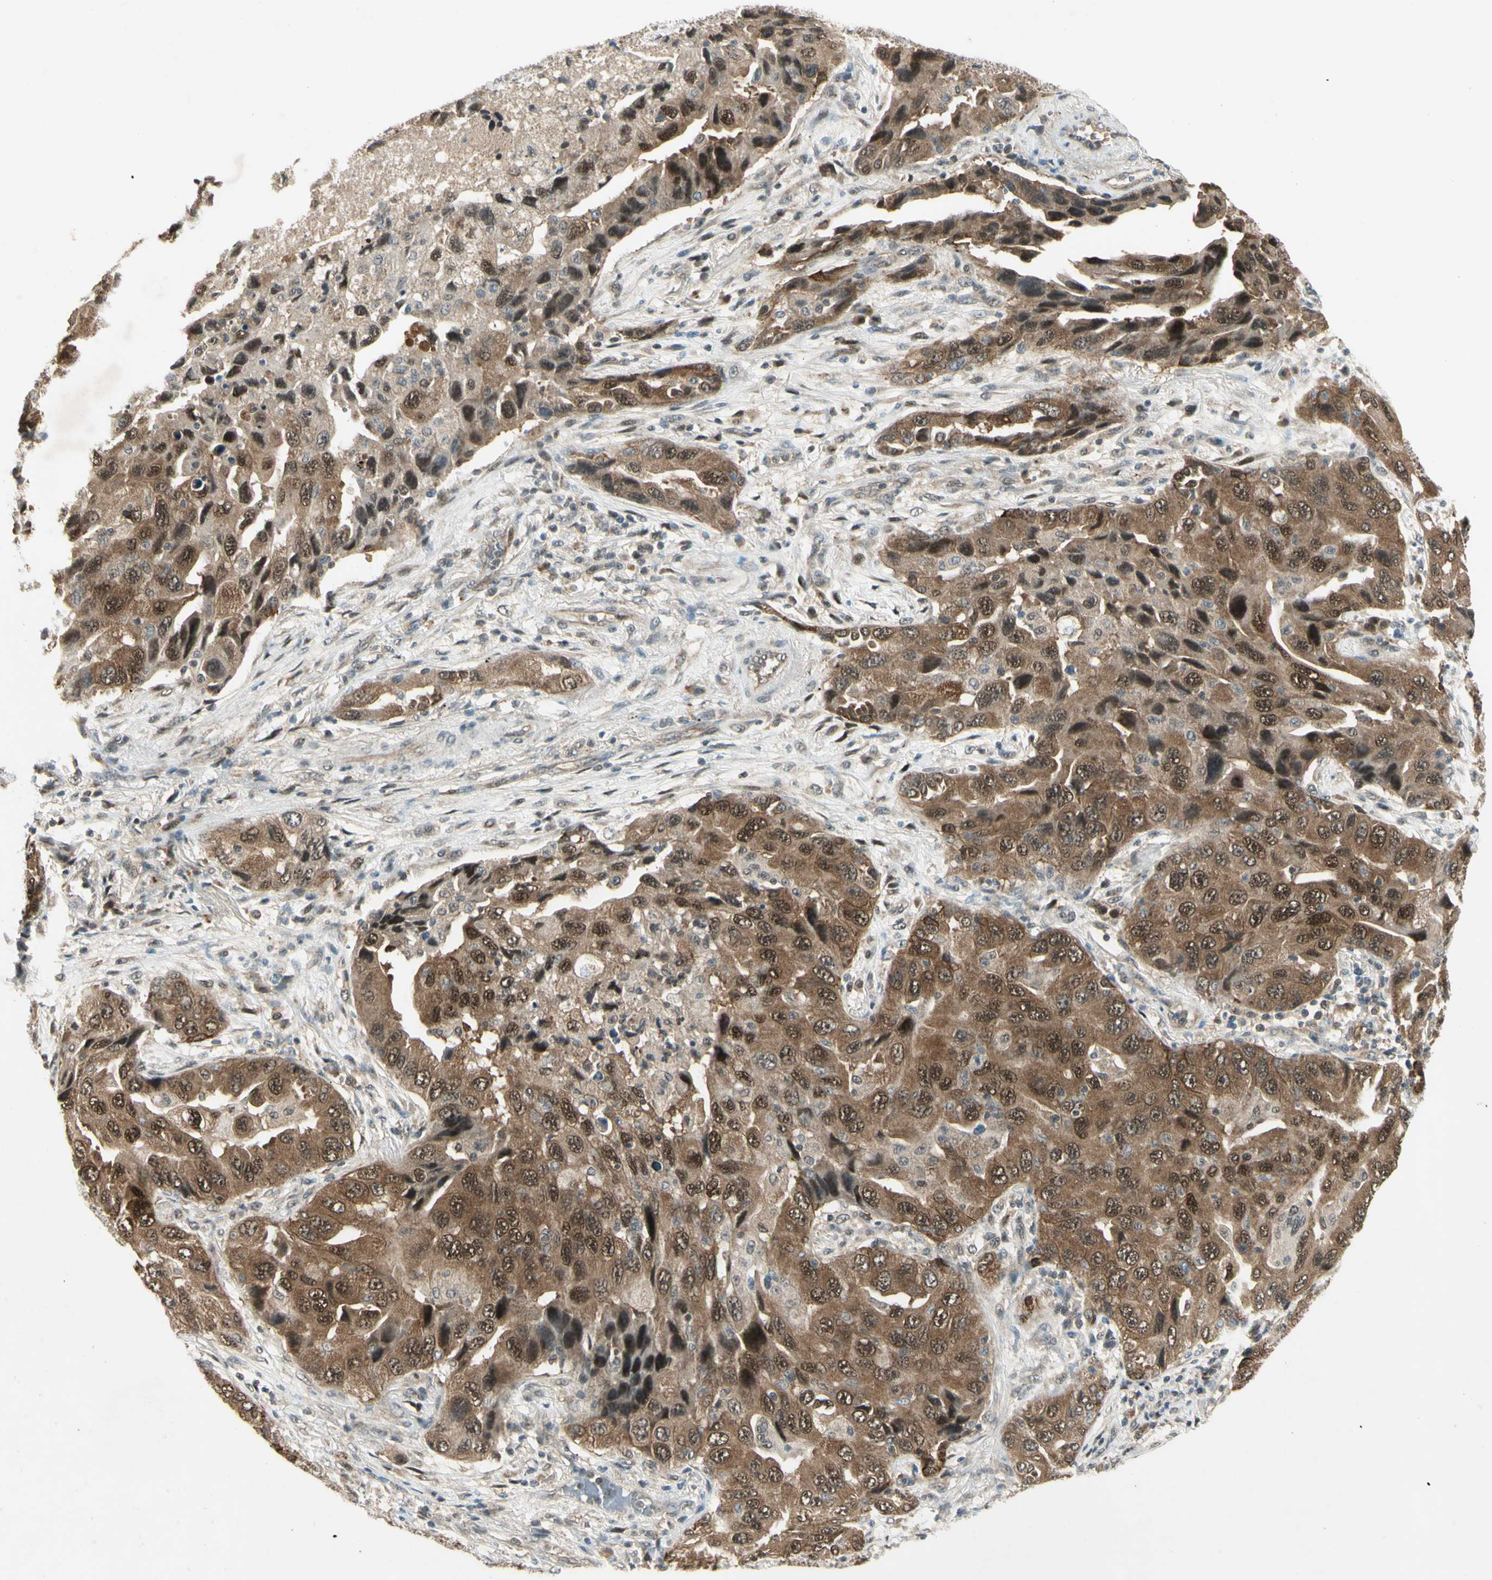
{"staining": {"intensity": "moderate", "quantity": ">75%", "location": "cytoplasmic/membranous,nuclear"}, "tissue": "lung cancer", "cell_type": "Tumor cells", "image_type": "cancer", "snomed": [{"axis": "morphology", "description": "Adenocarcinoma, NOS"}, {"axis": "topography", "description": "Lung"}], "caption": "Protein expression analysis of lung adenocarcinoma reveals moderate cytoplasmic/membranous and nuclear positivity in approximately >75% of tumor cells.", "gene": "PSMD5", "patient": {"sex": "female", "age": 65}}